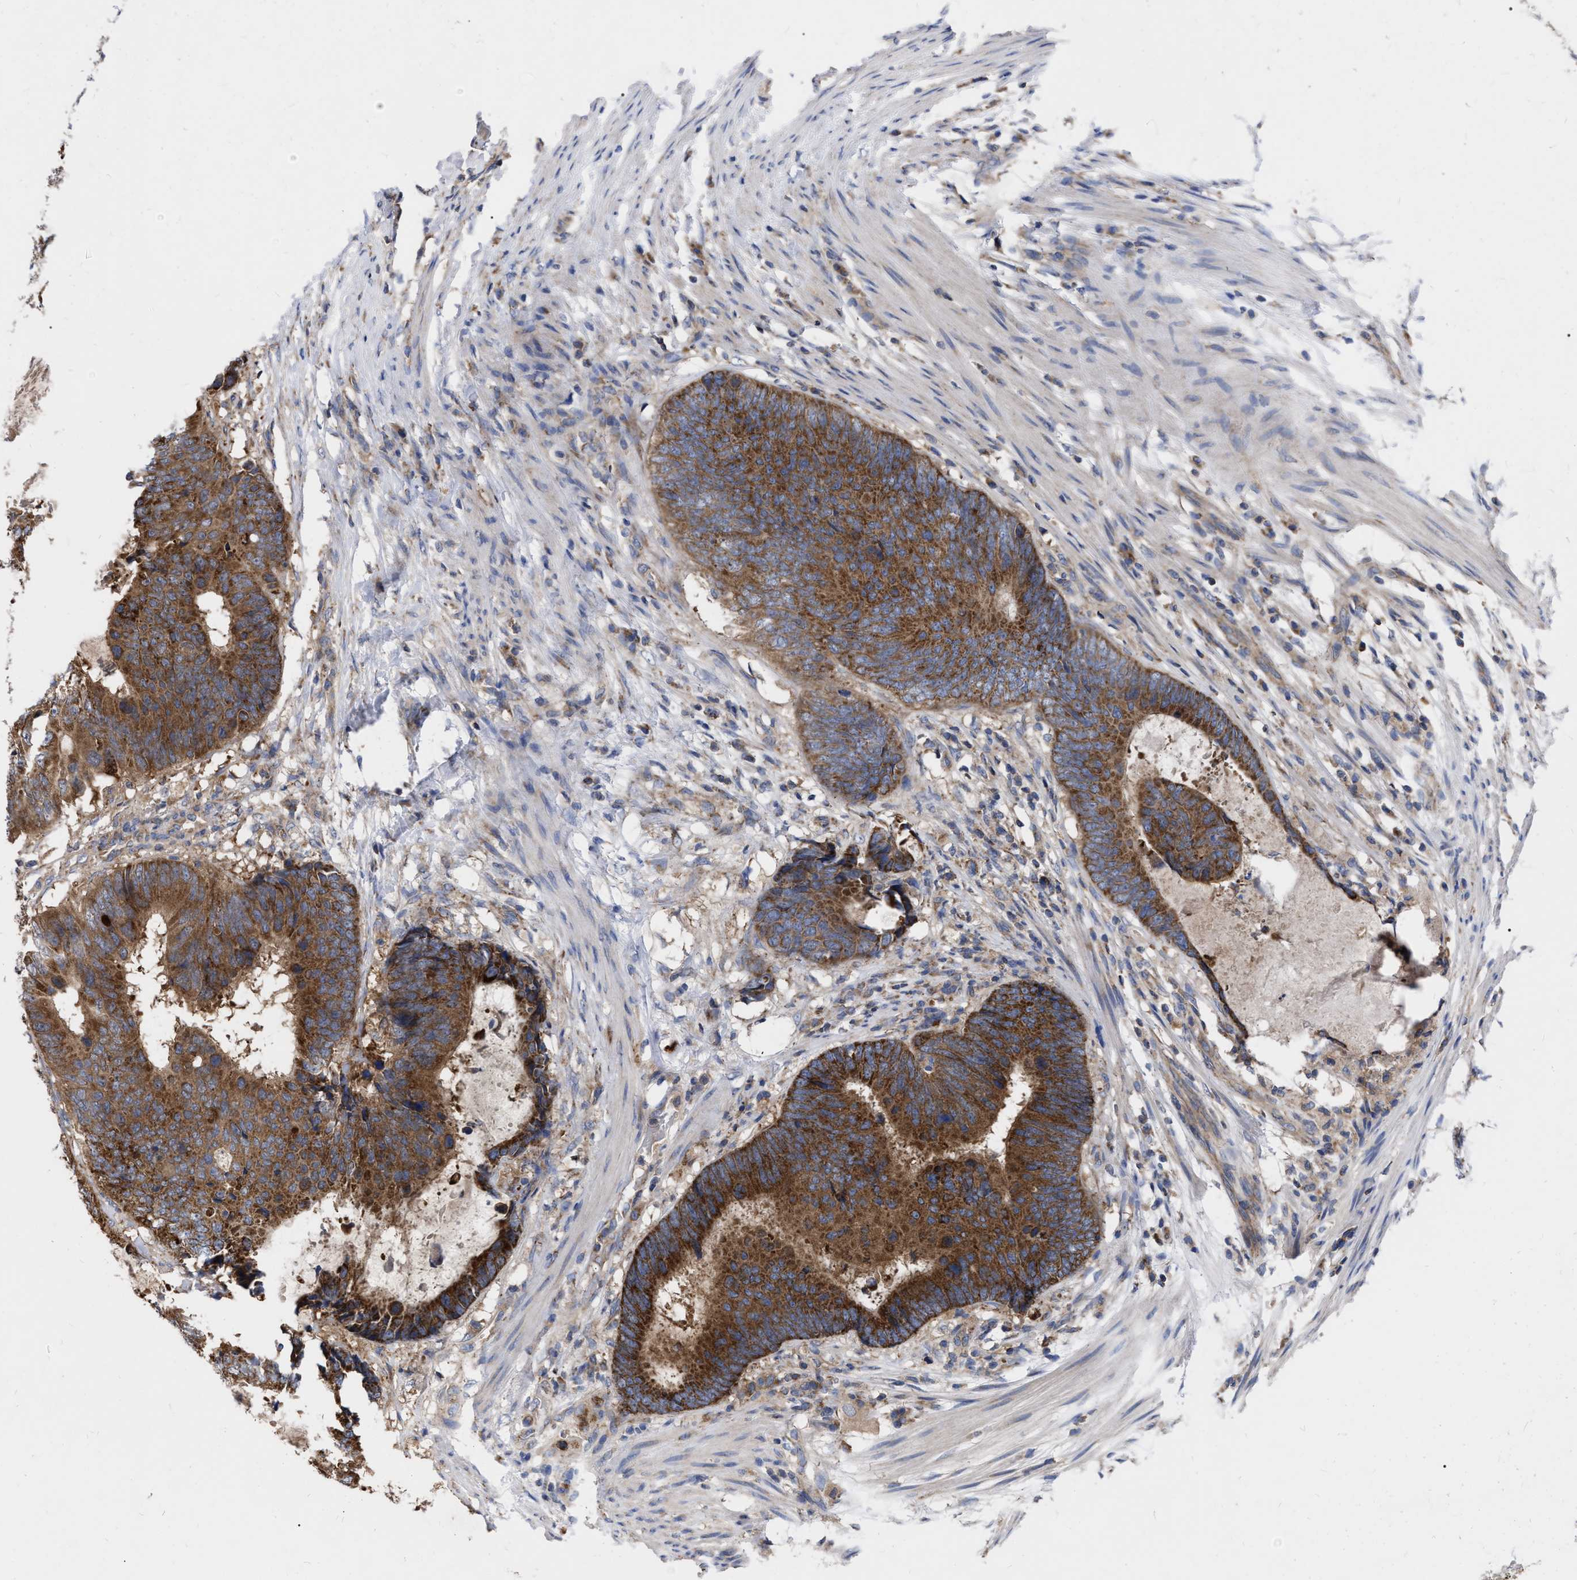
{"staining": {"intensity": "strong", "quantity": ">75%", "location": "cytoplasmic/membranous"}, "tissue": "colorectal cancer", "cell_type": "Tumor cells", "image_type": "cancer", "snomed": [{"axis": "morphology", "description": "Adenocarcinoma, NOS"}, {"axis": "topography", "description": "Colon"}], "caption": "DAB immunohistochemical staining of colorectal cancer demonstrates strong cytoplasmic/membranous protein staining in about >75% of tumor cells.", "gene": "CDKN2C", "patient": {"sex": "male", "age": 56}}